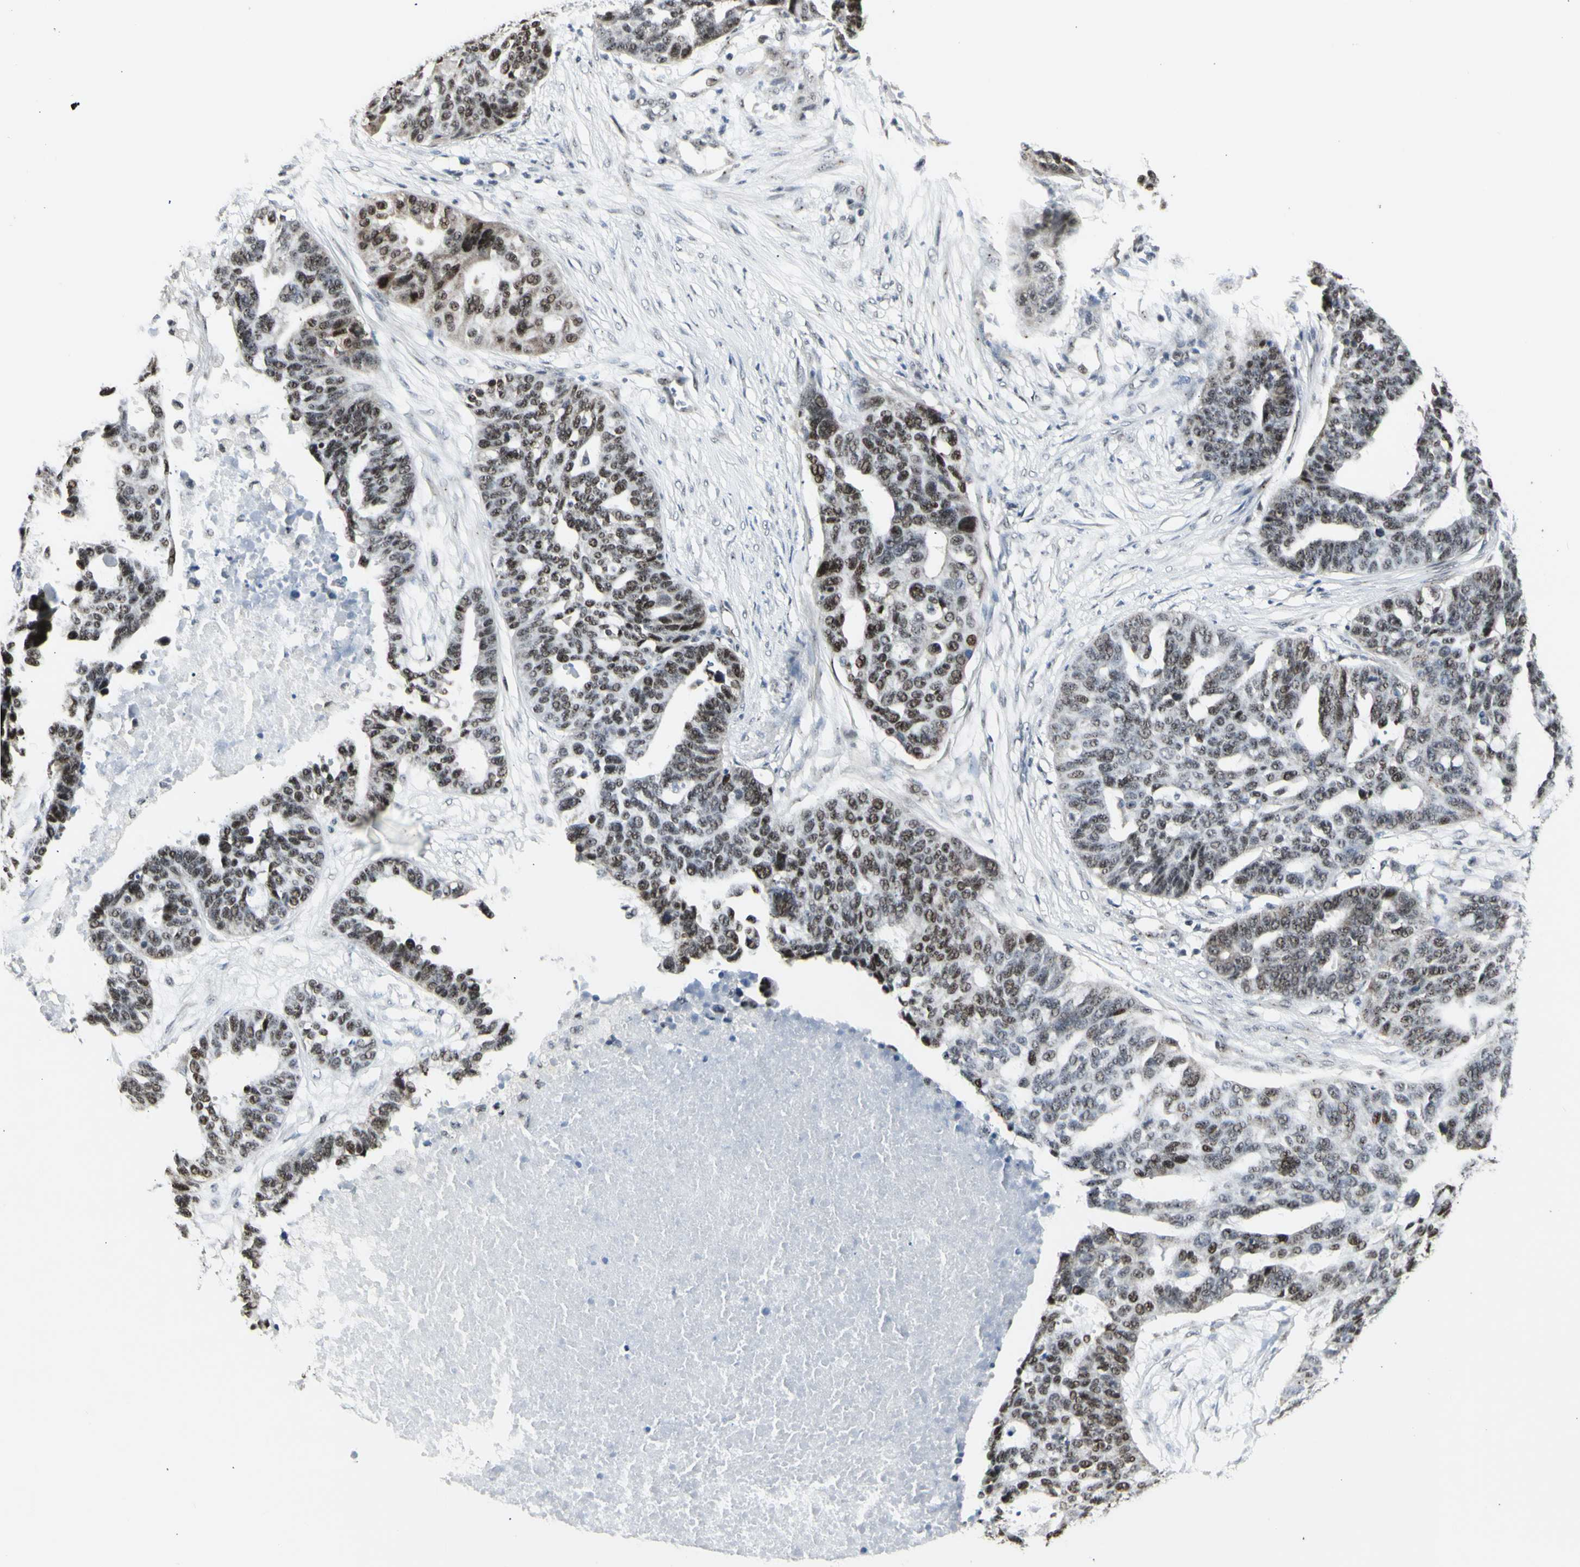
{"staining": {"intensity": "weak", "quantity": ">75%", "location": "nuclear"}, "tissue": "ovarian cancer", "cell_type": "Tumor cells", "image_type": "cancer", "snomed": [{"axis": "morphology", "description": "Cystadenocarcinoma, serous, NOS"}, {"axis": "topography", "description": "Ovary"}], "caption": "Immunohistochemical staining of human serous cystadenocarcinoma (ovarian) displays low levels of weak nuclear protein expression in about >75% of tumor cells.", "gene": "DHRS7B", "patient": {"sex": "female", "age": 59}}